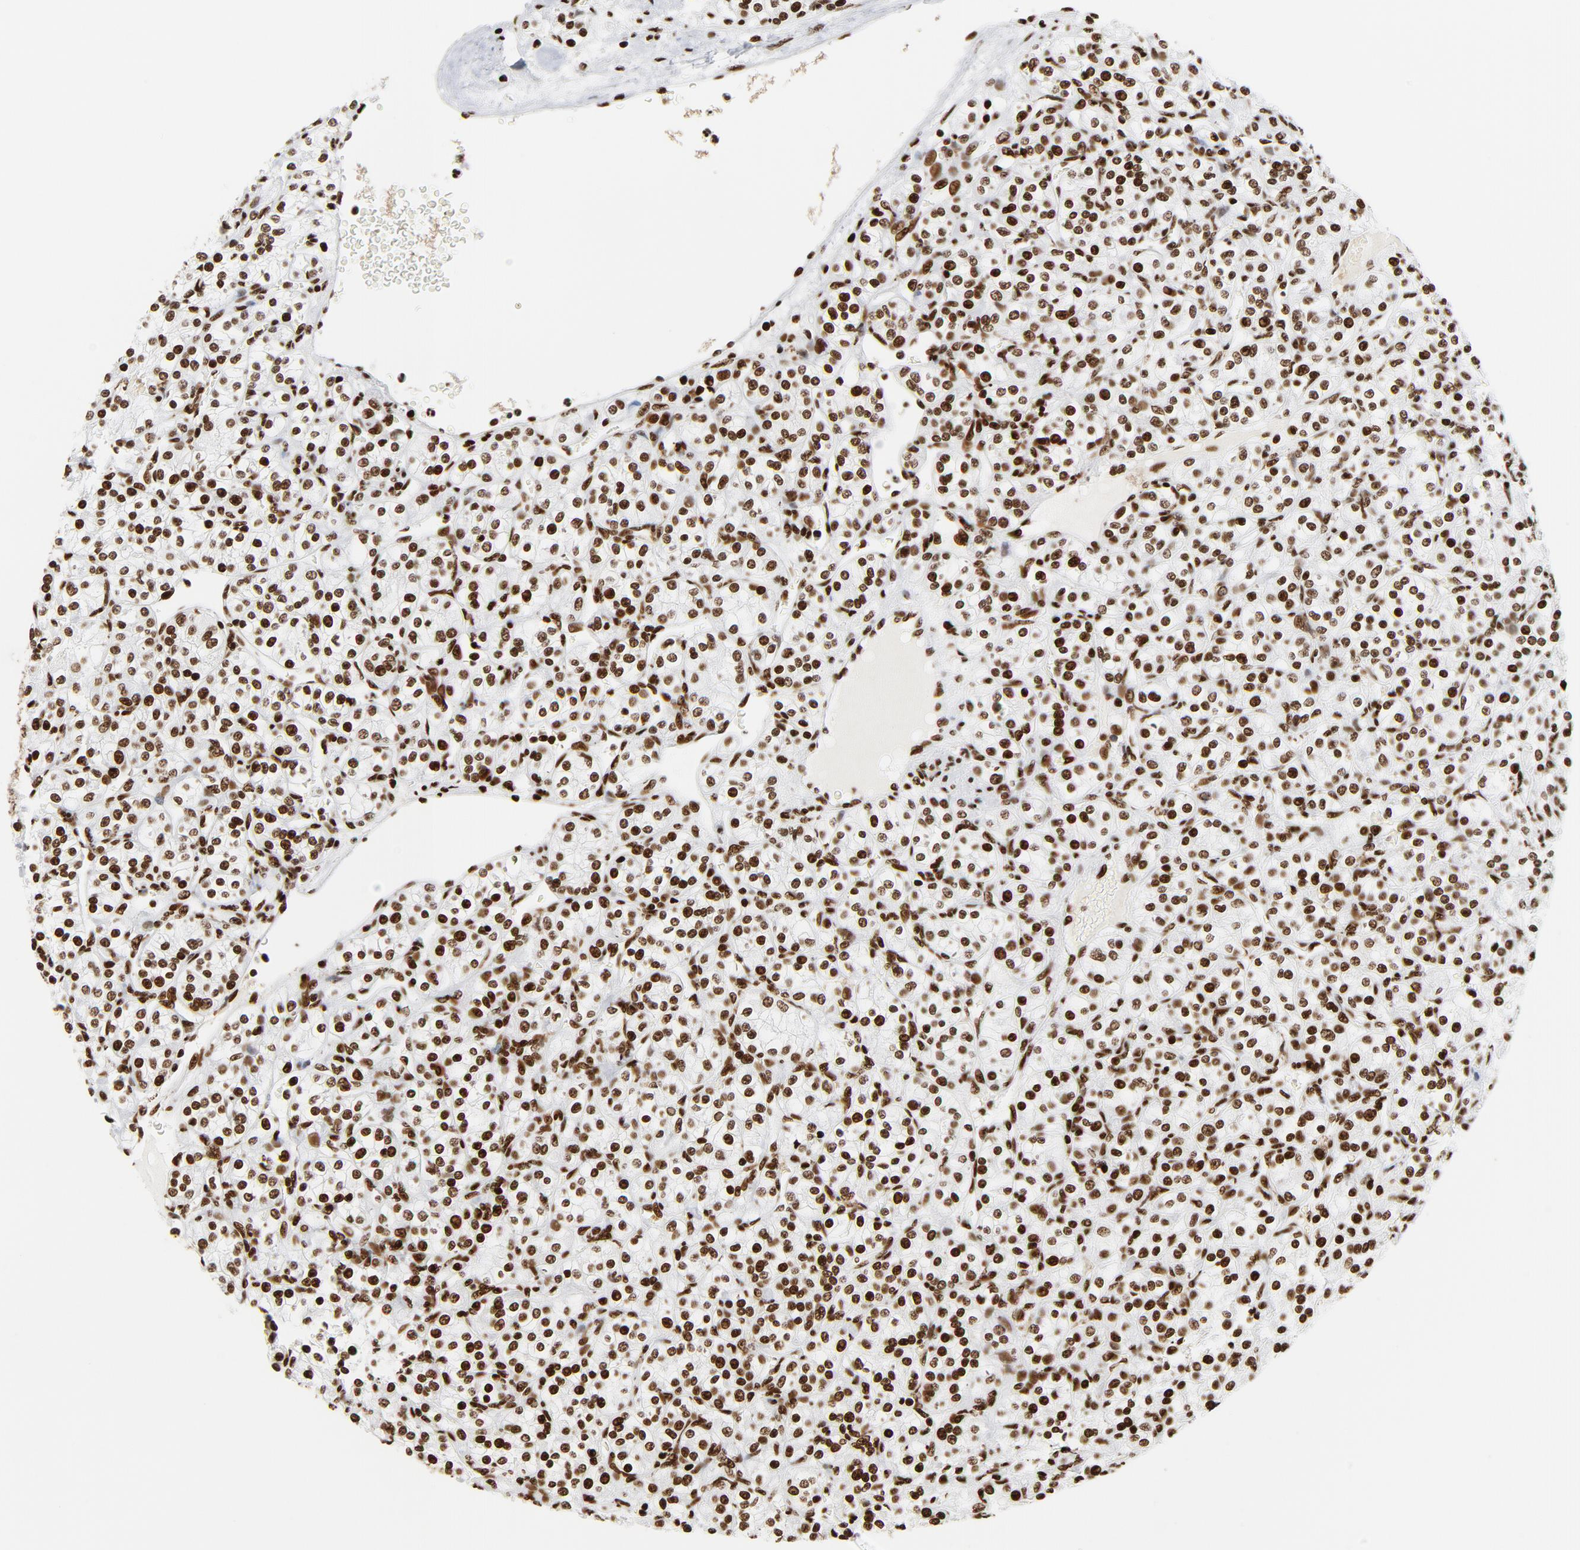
{"staining": {"intensity": "strong", "quantity": ">75%", "location": "nuclear"}, "tissue": "renal cancer", "cell_type": "Tumor cells", "image_type": "cancer", "snomed": [{"axis": "morphology", "description": "Adenocarcinoma, NOS"}, {"axis": "topography", "description": "Kidney"}], "caption": "Renal cancer stained for a protein displays strong nuclear positivity in tumor cells. (DAB = brown stain, brightfield microscopy at high magnification).", "gene": "XRCC6", "patient": {"sex": "male", "age": 77}}